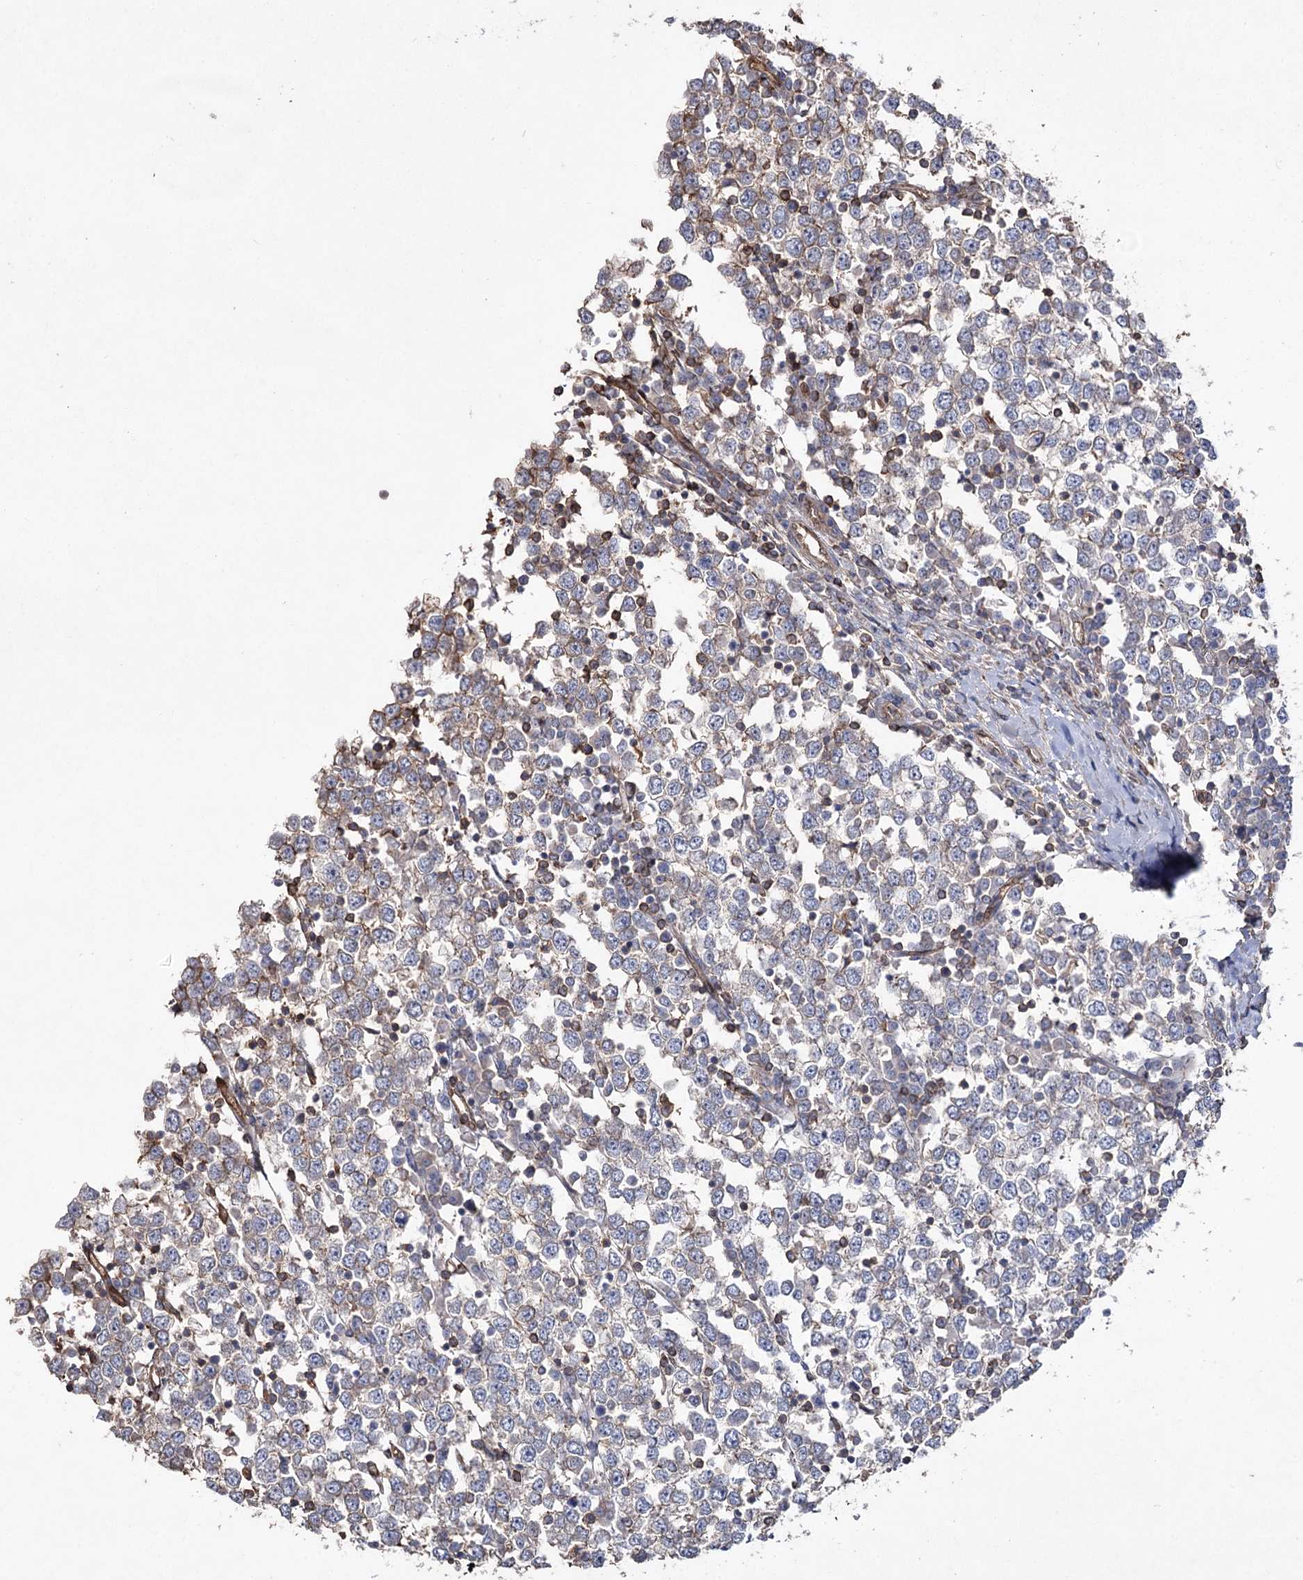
{"staining": {"intensity": "negative", "quantity": "none", "location": "none"}, "tissue": "testis cancer", "cell_type": "Tumor cells", "image_type": "cancer", "snomed": [{"axis": "morphology", "description": "Seminoma, NOS"}, {"axis": "topography", "description": "Testis"}], "caption": "Histopathology image shows no protein positivity in tumor cells of testis cancer (seminoma) tissue.", "gene": "FAM13B", "patient": {"sex": "male", "age": 65}}